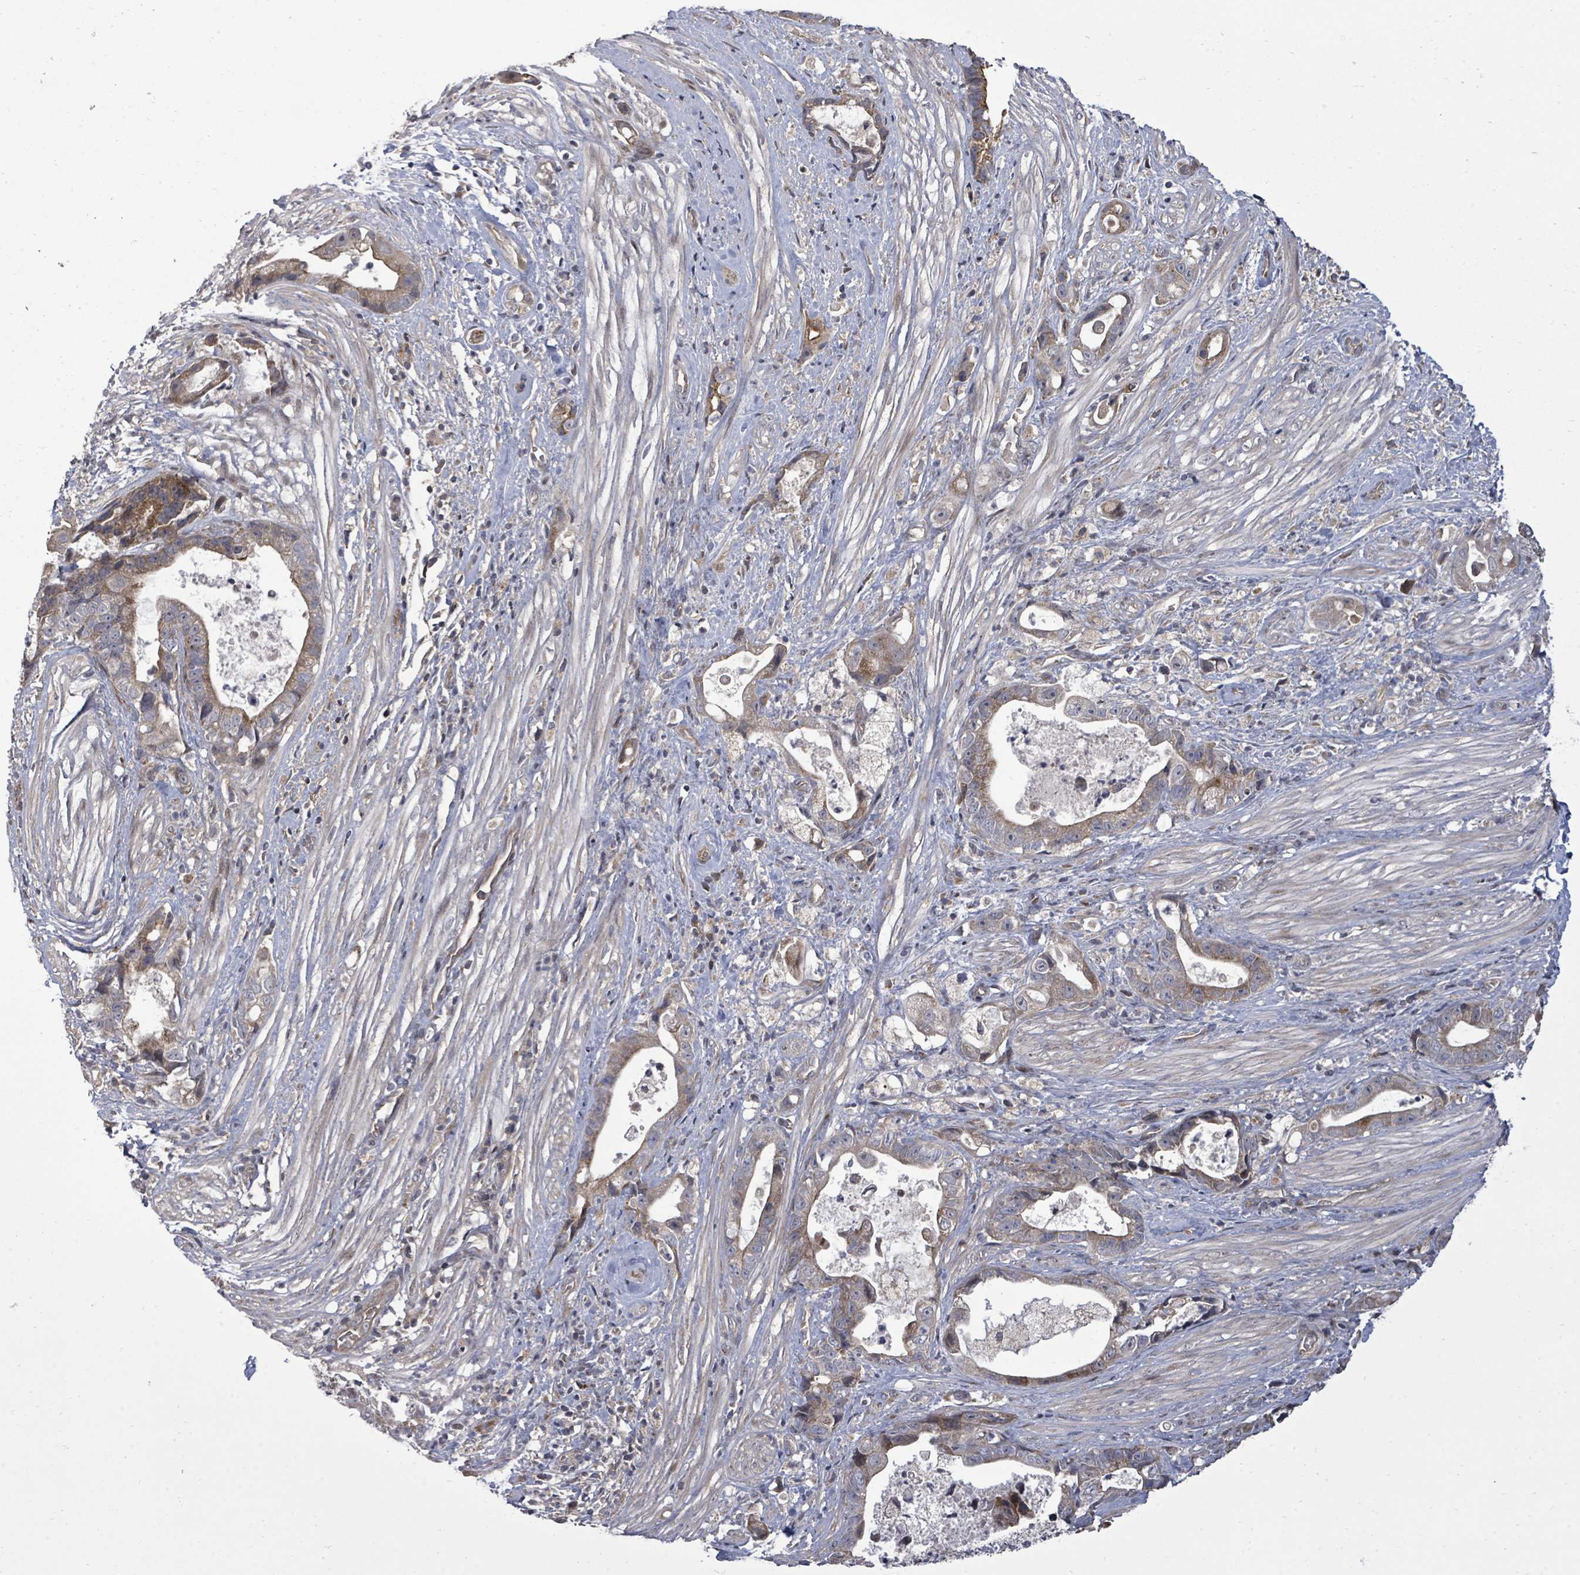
{"staining": {"intensity": "moderate", "quantity": "25%-75%", "location": "cytoplasmic/membranous"}, "tissue": "stomach cancer", "cell_type": "Tumor cells", "image_type": "cancer", "snomed": [{"axis": "morphology", "description": "Adenocarcinoma, NOS"}, {"axis": "topography", "description": "Stomach"}], "caption": "Immunohistochemical staining of adenocarcinoma (stomach) reveals medium levels of moderate cytoplasmic/membranous protein staining in approximately 25%-75% of tumor cells. (DAB IHC, brown staining for protein, blue staining for nuclei).", "gene": "KRTAP27-1", "patient": {"sex": "male", "age": 55}}